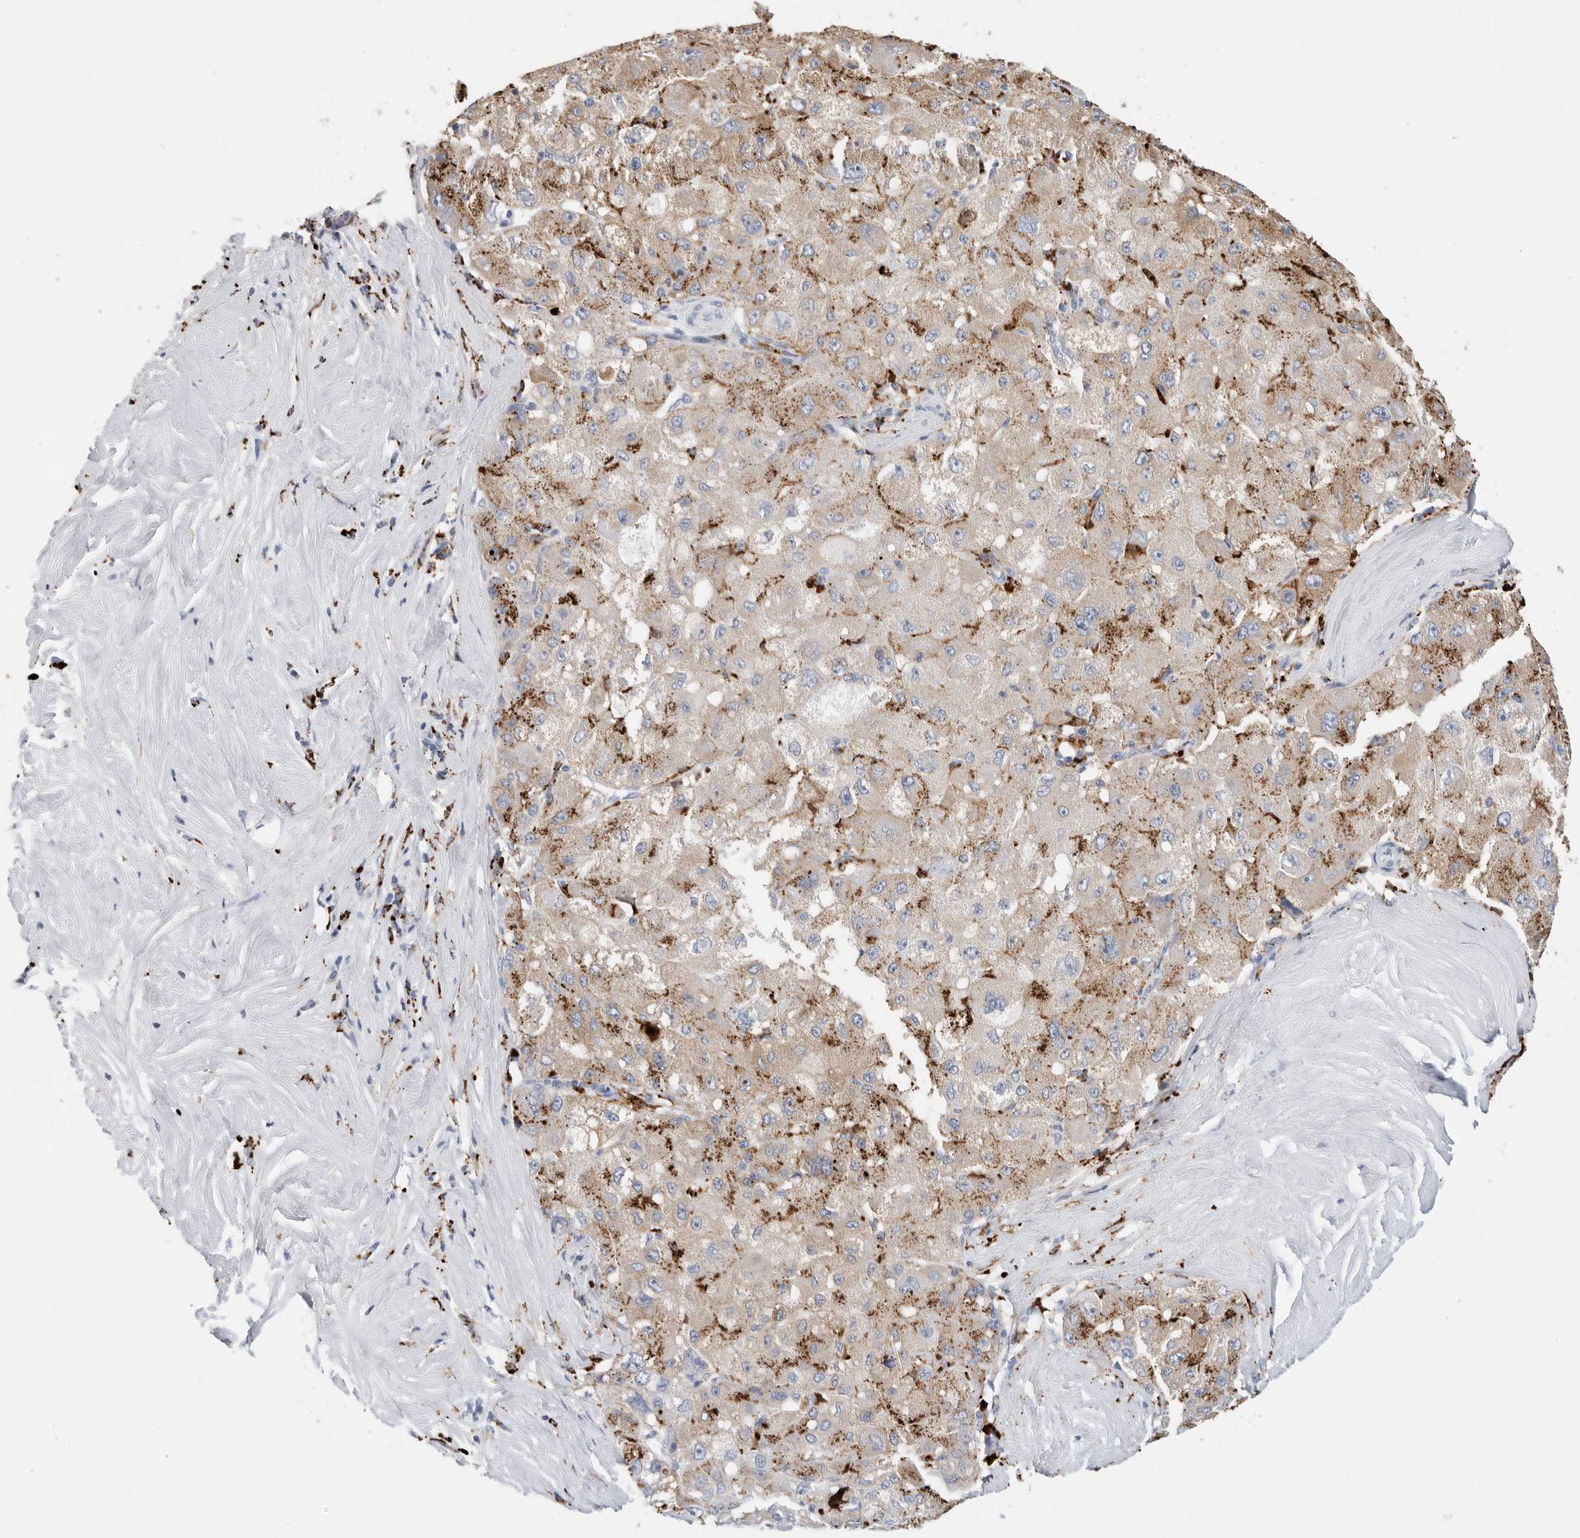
{"staining": {"intensity": "strong", "quantity": "25%-75%", "location": "cytoplasmic/membranous"}, "tissue": "liver cancer", "cell_type": "Tumor cells", "image_type": "cancer", "snomed": [{"axis": "morphology", "description": "Carcinoma, Hepatocellular, NOS"}, {"axis": "topography", "description": "Liver"}], "caption": "A high-resolution photomicrograph shows immunohistochemistry (IHC) staining of liver cancer, which demonstrates strong cytoplasmic/membranous staining in approximately 25%-75% of tumor cells.", "gene": "GGH", "patient": {"sex": "male", "age": 80}}